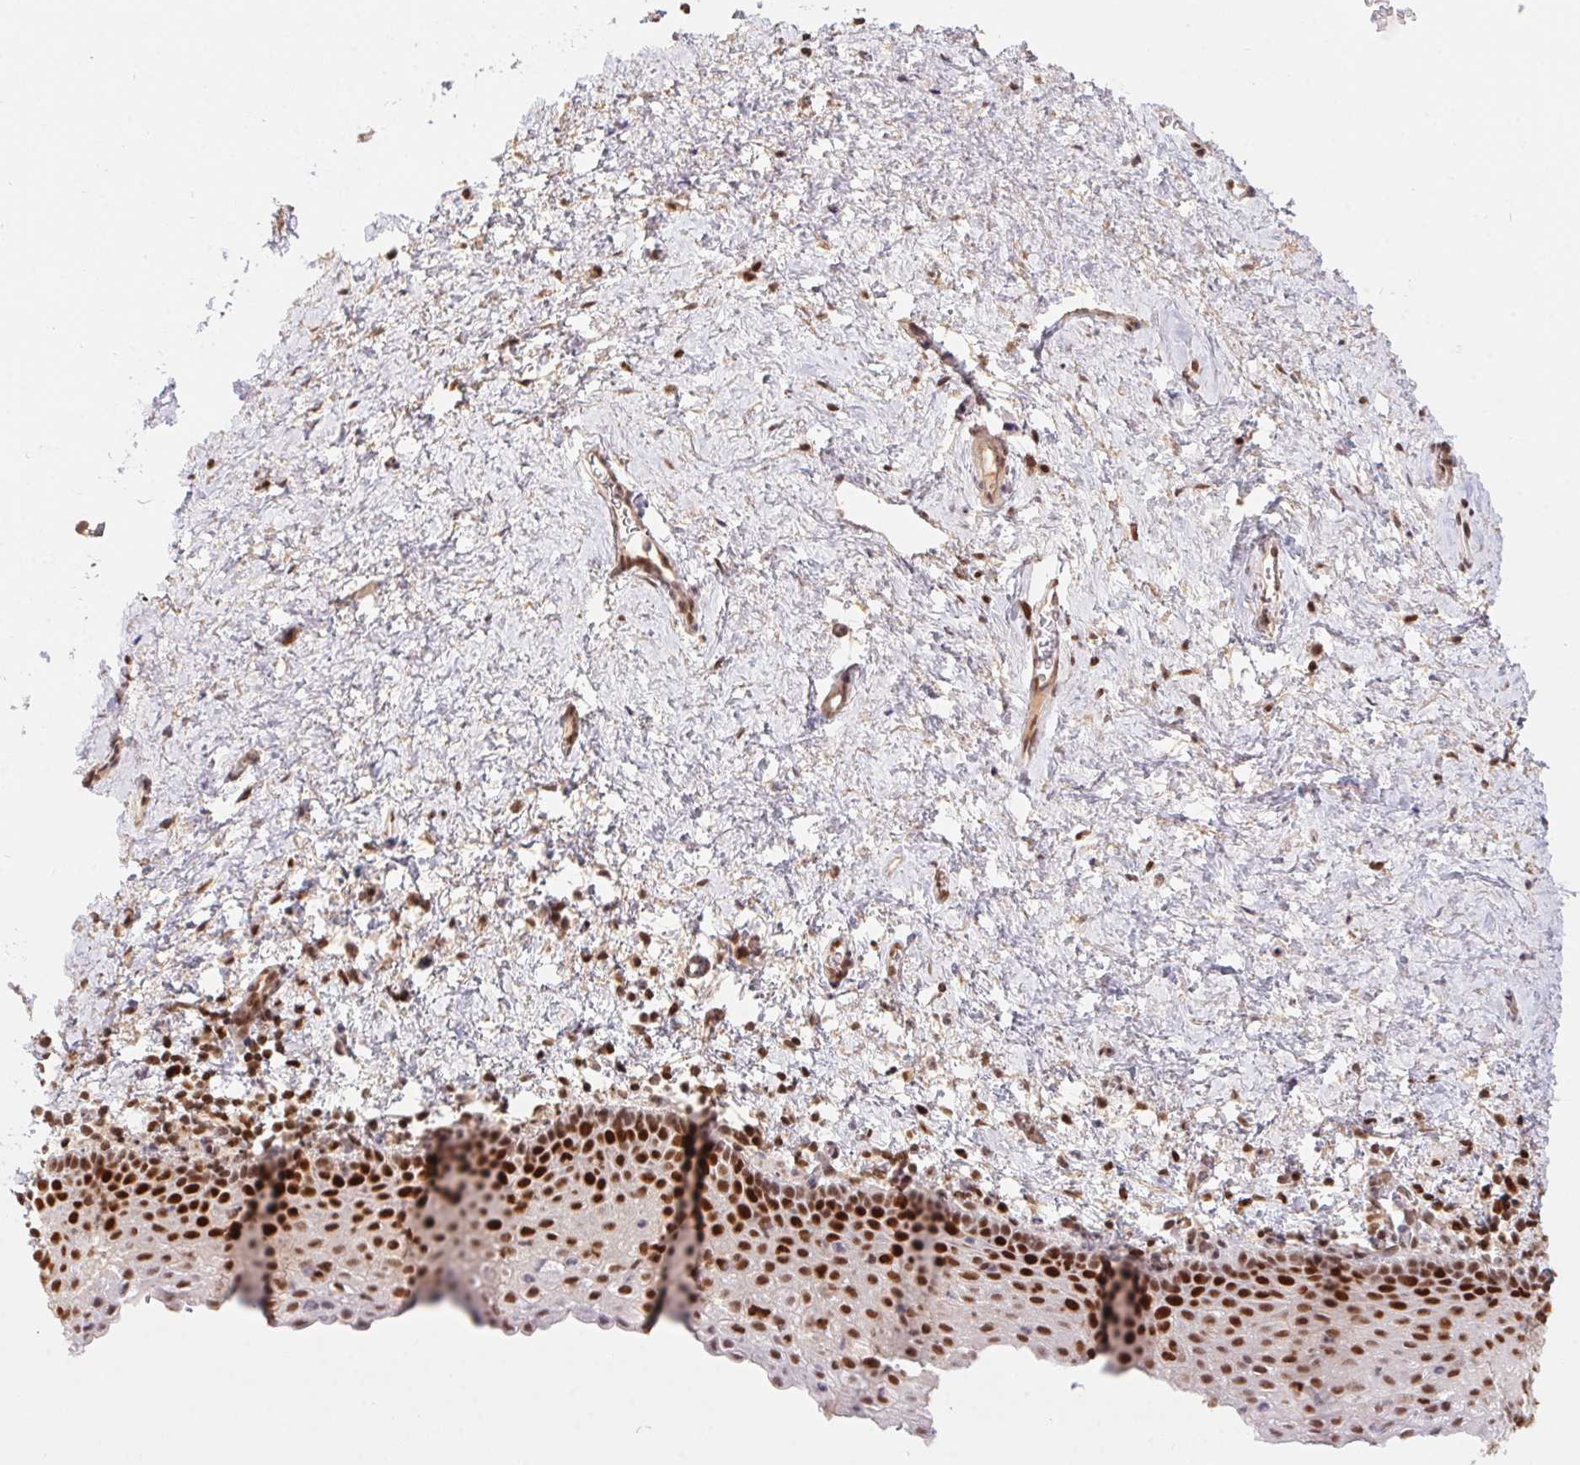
{"staining": {"intensity": "strong", "quantity": ">75%", "location": "nuclear"}, "tissue": "vagina", "cell_type": "Squamous epithelial cells", "image_type": "normal", "snomed": [{"axis": "morphology", "description": "Normal tissue, NOS"}, {"axis": "topography", "description": "Vagina"}], "caption": "Squamous epithelial cells exhibit strong nuclear staining in approximately >75% of cells in benign vagina. The protein of interest is stained brown, and the nuclei are stained in blue (DAB IHC with brightfield microscopy, high magnification).", "gene": "POLD3", "patient": {"sex": "female", "age": 61}}